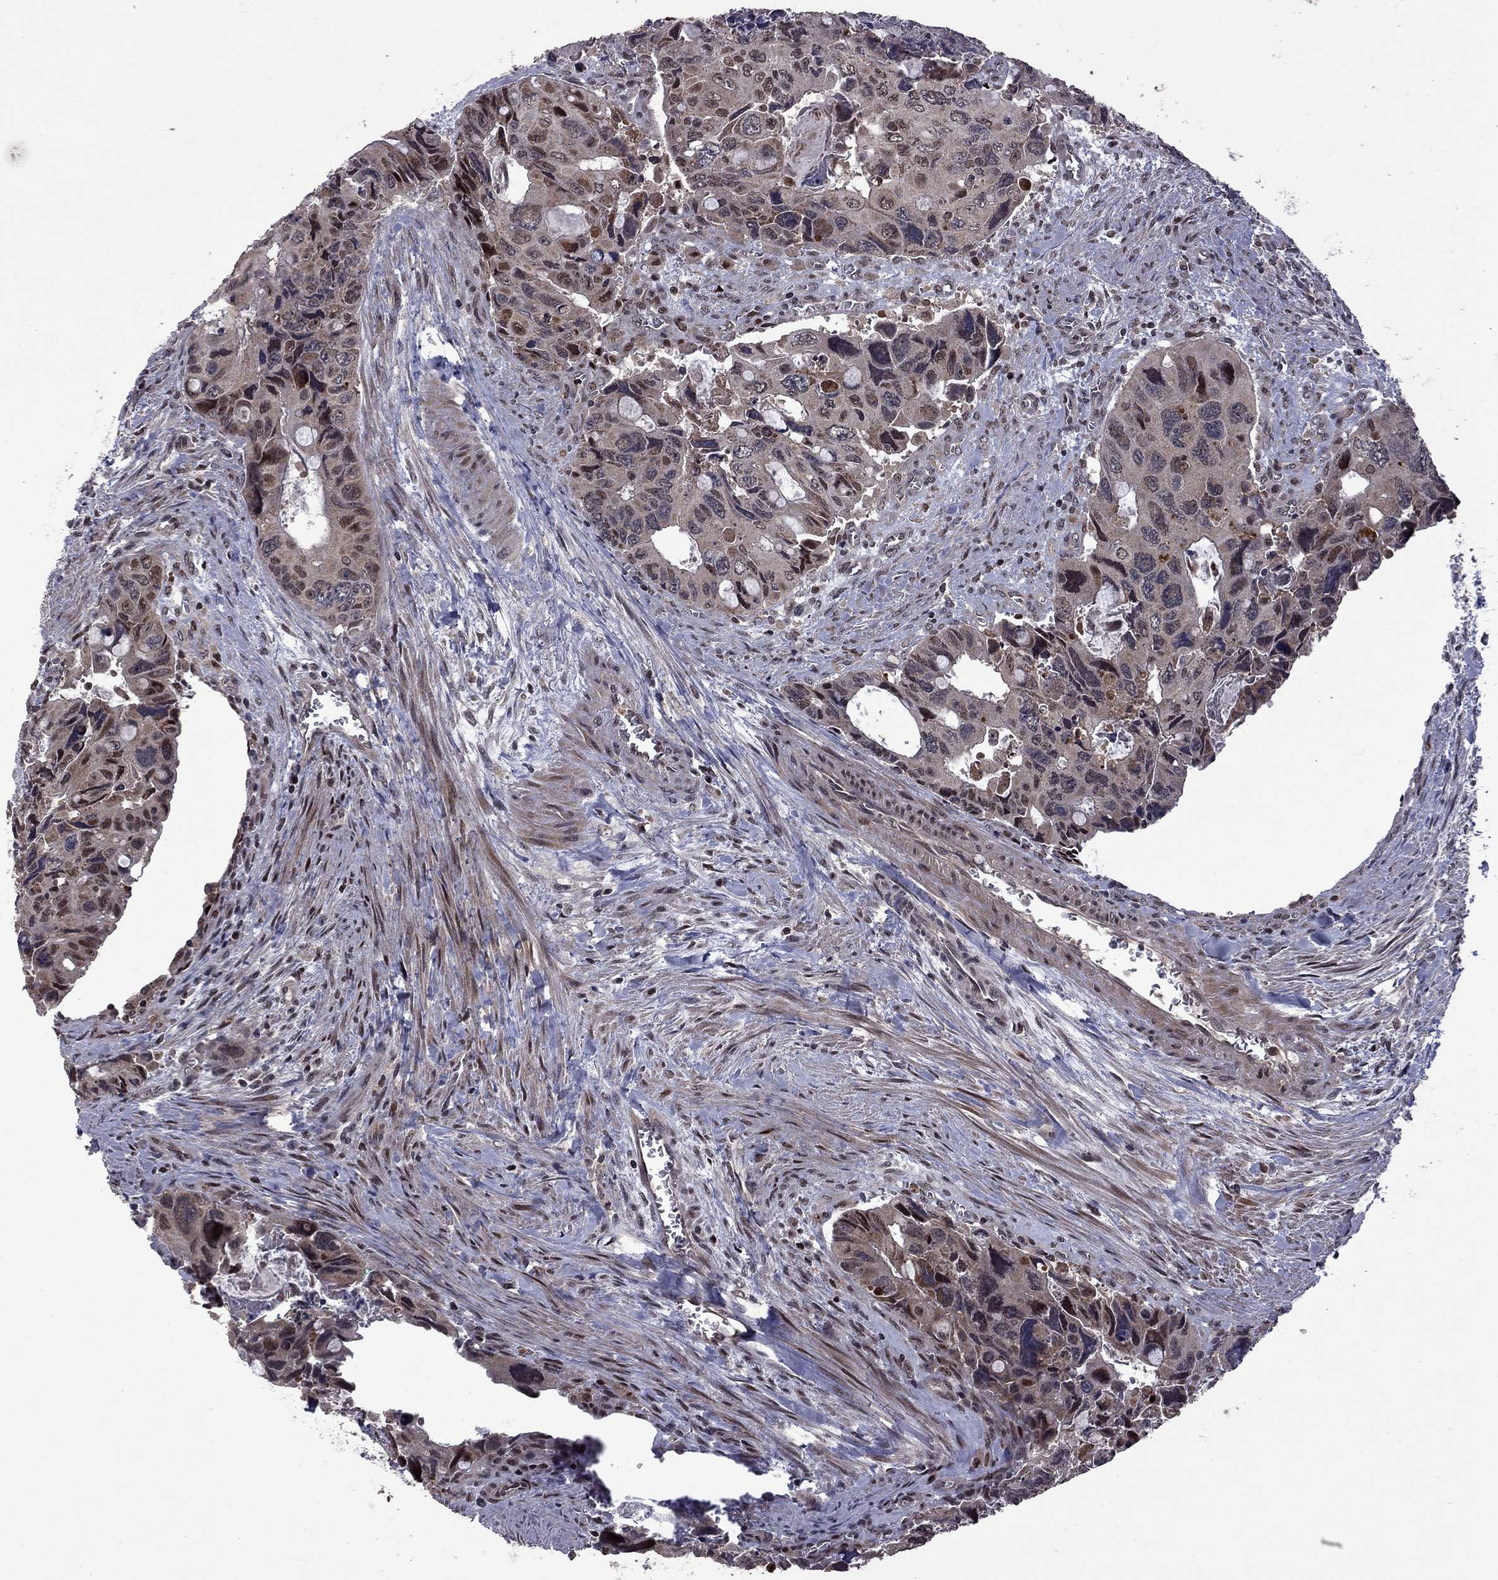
{"staining": {"intensity": "moderate", "quantity": "<25%", "location": "cytoplasmic/membranous"}, "tissue": "colorectal cancer", "cell_type": "Tumor cells", "image_type": "cancer", "snomed": [{"axis": "morphology", "description": "Adenocarcinoma, NOS"}, {"axis": "topography", "description": "Rectum"}], "caption": "DAB (3,3'-diaminobenzidine) immunohistochemical staining of human colorectal adenocarcinoma displays moderate cytoplasmic/membranous protein expression in about <25% of tumor cells. Ihc stains the protein in brown and the nuclei are stained blue.", "gene": "IPP", "patient": {"sex": "male", "age": 62}}